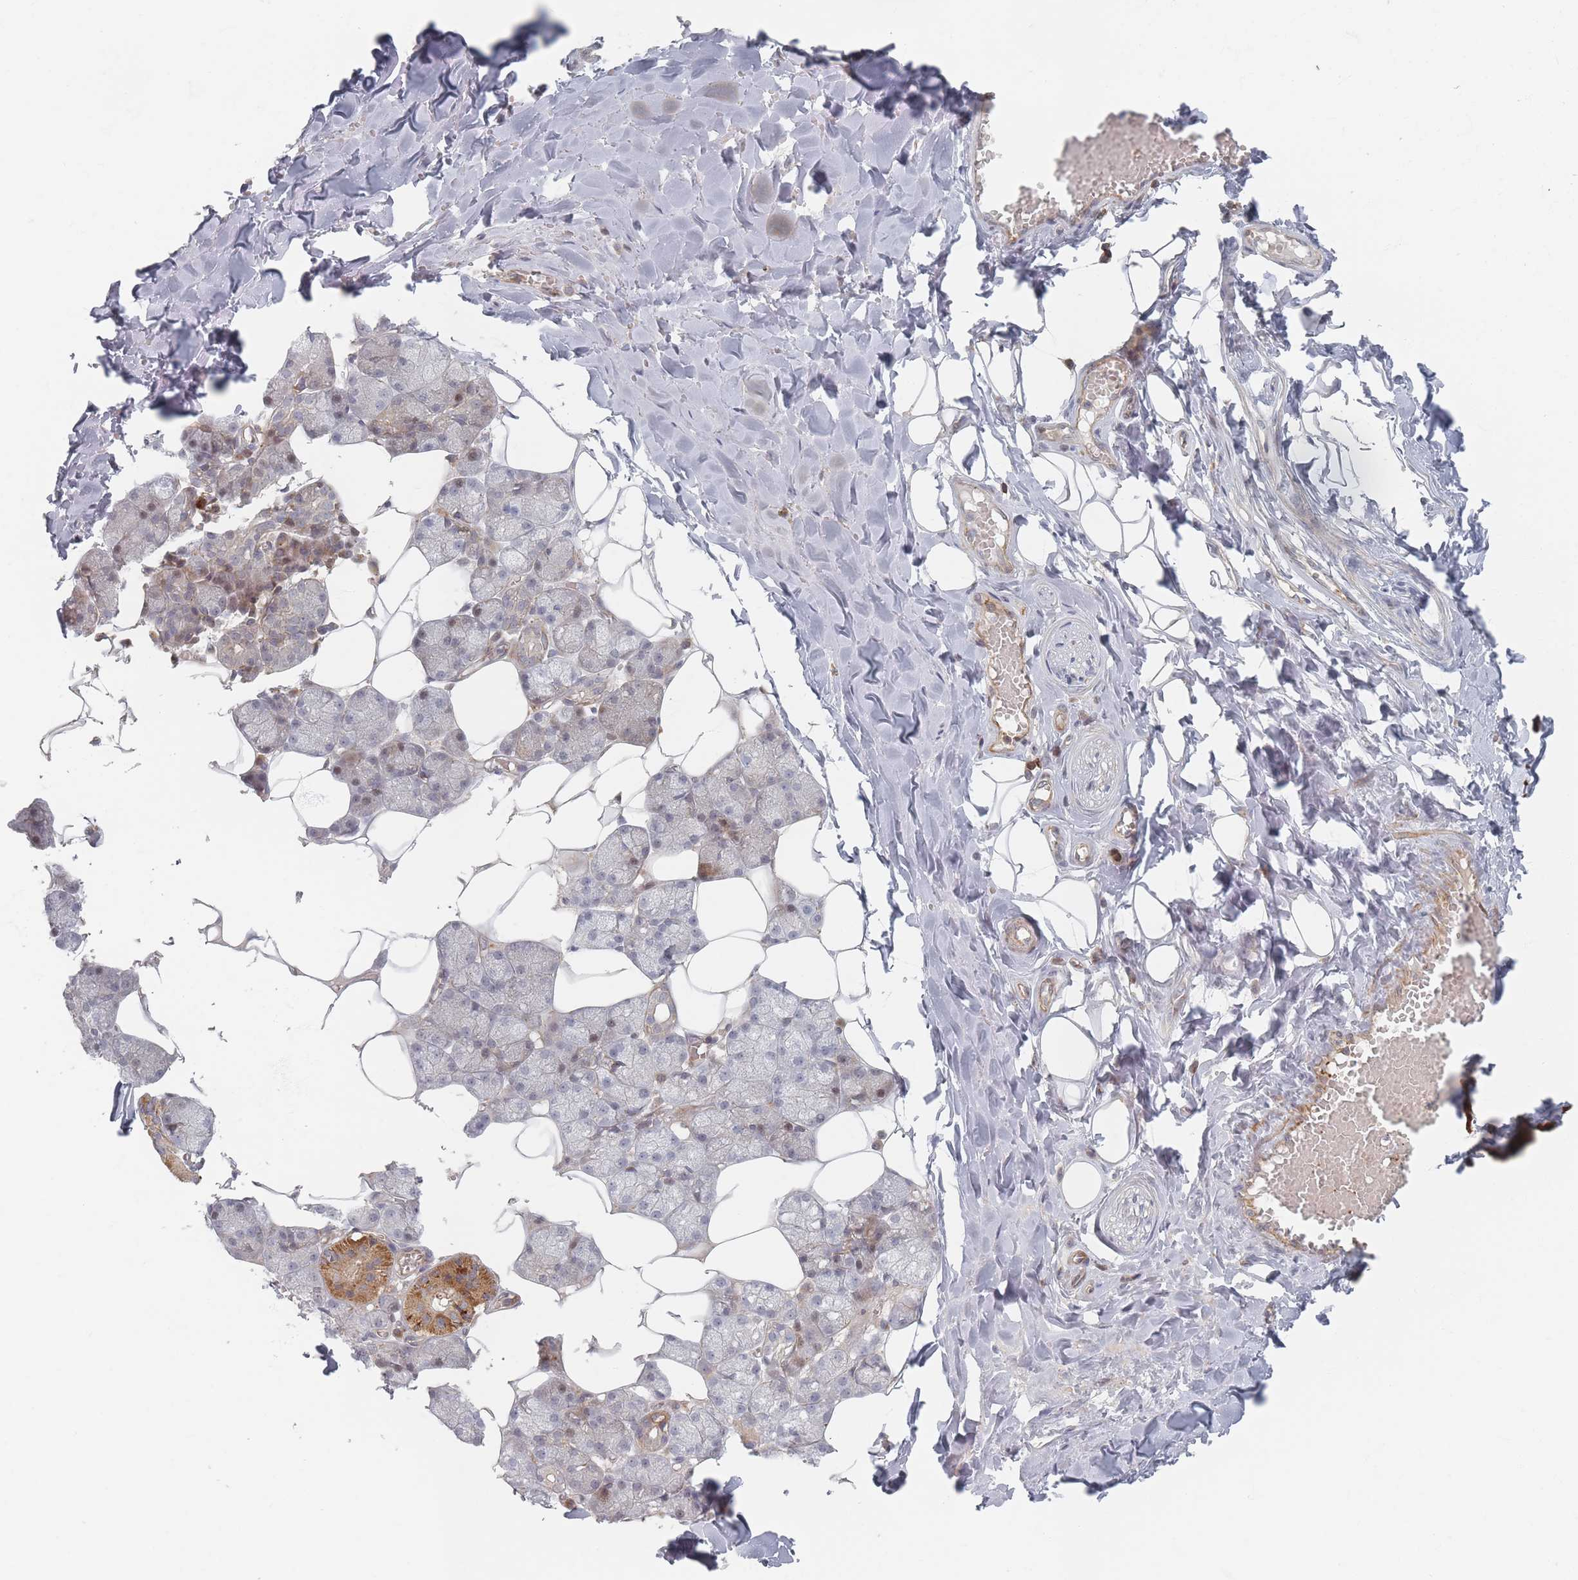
{"staining": {"intensity": "moderate", "quantity": "25%-75%", "location": "cytoplasmic/membranous"}, "tissue": "salivary gland", "cell_type": "Glandular cells", "image_type": "normal", "snomed": [{"axis": "morphology", "description": "Normal tissue, NOS"}, {"axis": "topography", "description": "Salivary gland"}], "caption": "The histopathology image demonstrates staining of unremarkable salivary gland, revealing moderate cytoplasmic/membranous protein staining (brown color) within glandular cells. (DAB (3,3'-diaminobenzidine) IHC, brown staining for protein, blue staining for nuclei).", "gene": "ZKSCAN7", "patient": {"sex": "male", "age": 62}}